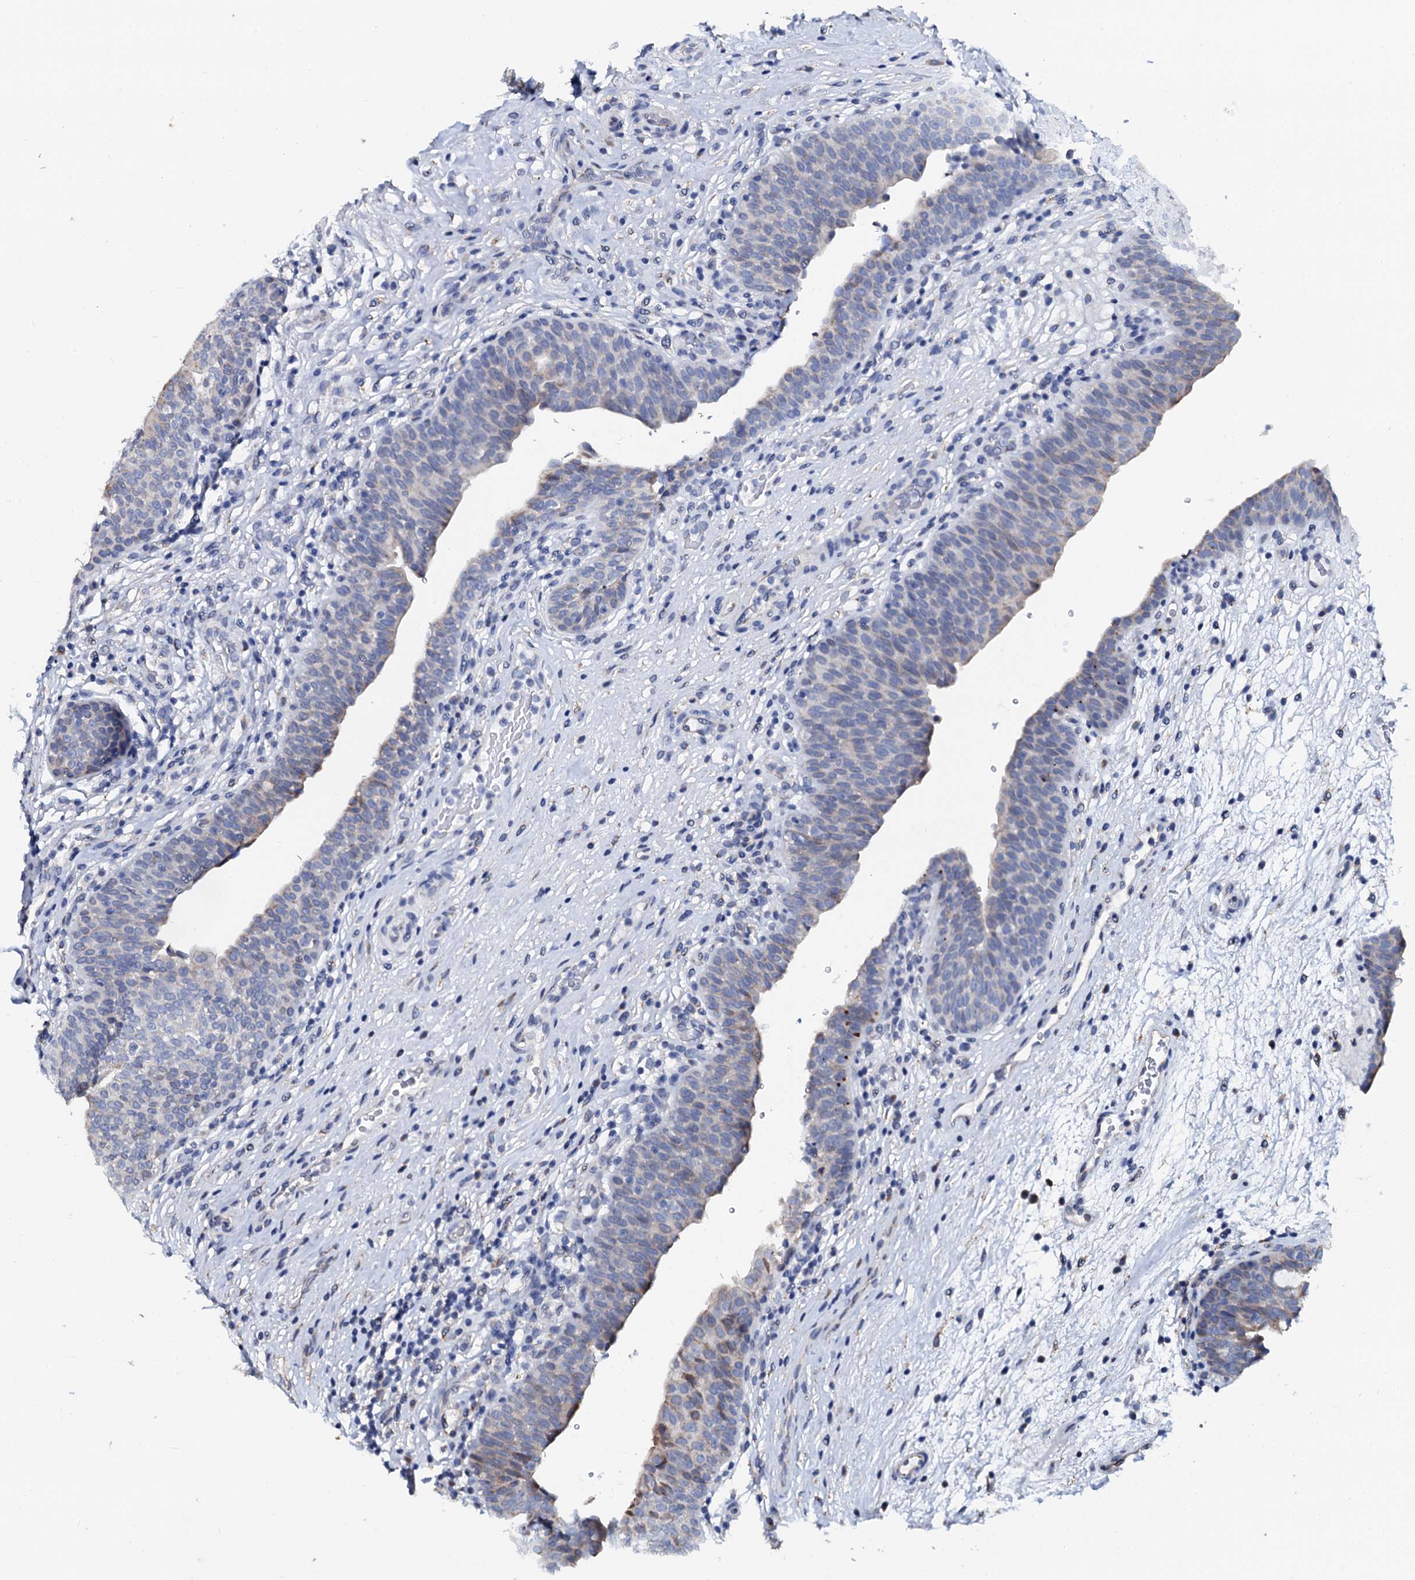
{"staining": {"intensity": "weak", "quantity": "<25%", "location": "cytoplasmic/membranous"}, "tissue": "urinary bladder", "cell_type": "Urothelial cells", "image_type": "normal", "snomed": [{"axis": "morphology", "description": "Normal tissue, NOS"}, {"axis": "topography", "description": "Urinary bladder"}], "caption": "Human urinary bladder stained for a protein using immunohistochemistry exhibits no staining in urothelial cells.", "gene": "AKAP3", "patient": {"sex": "male", "age": 71}}